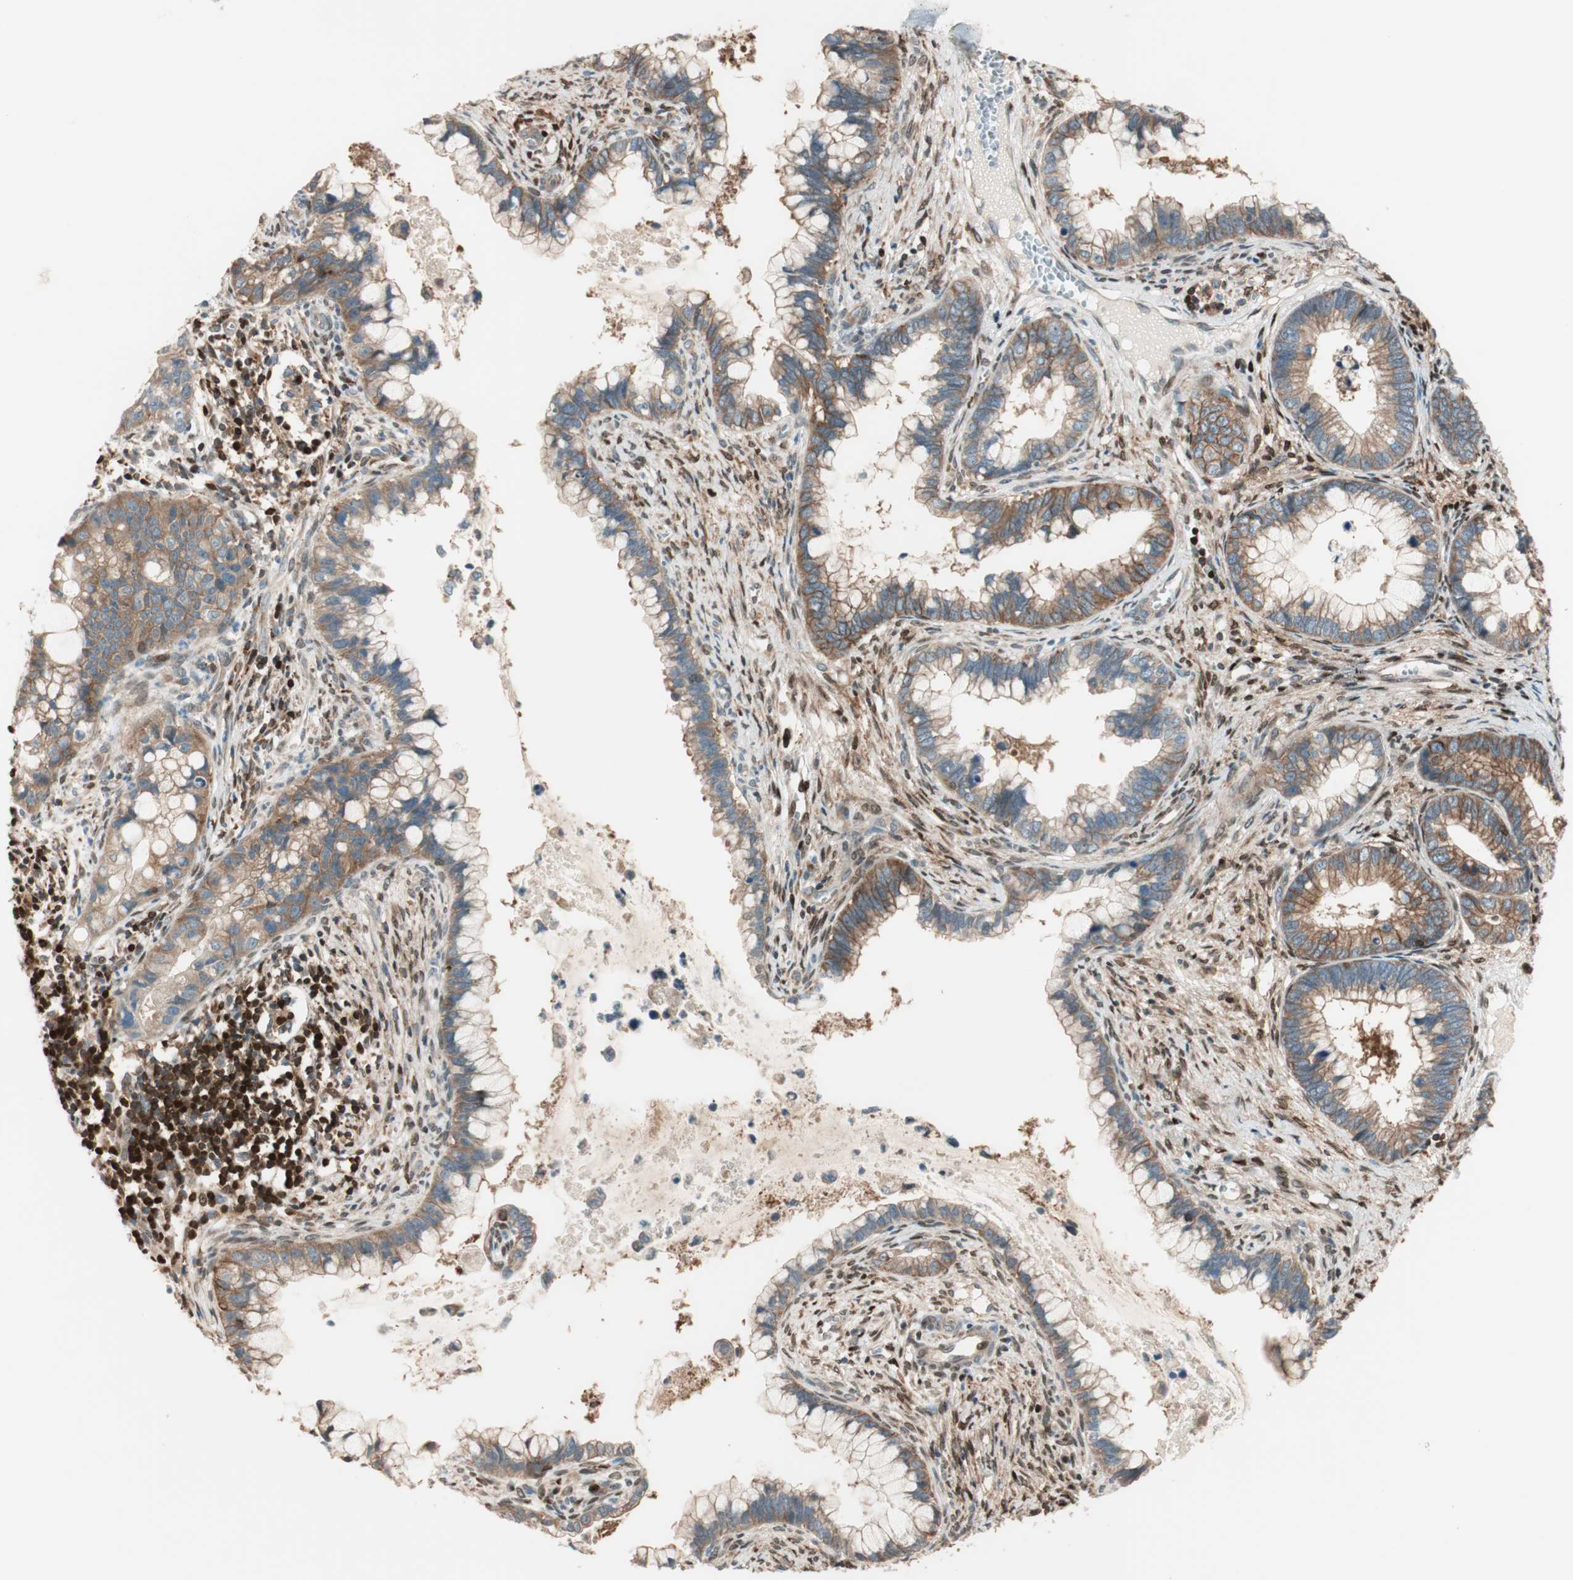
{"staining": {"intensity": "moderate", "quantity": ">75%", "location": "cytoplasmic/membranous"}, "tissue": "cervical cancer", "cell_type": "Tumor cells", "image_type": "cancer", "snomed": [{"axis": "morphology", "description": "Adenocarcinoma, NOS"}, {"axis": "topography", "description": "Cervix"}], "caption": "IHC photomicrograph of human adenocarcinoma (cervical) stained for a protein (brown), which displays medium levels of moderate cytoplasmic/membranous expression in approximately >75% of tumor cells.", "gene": "BIN1", "patient": {"sex": "female", "age": 44}}